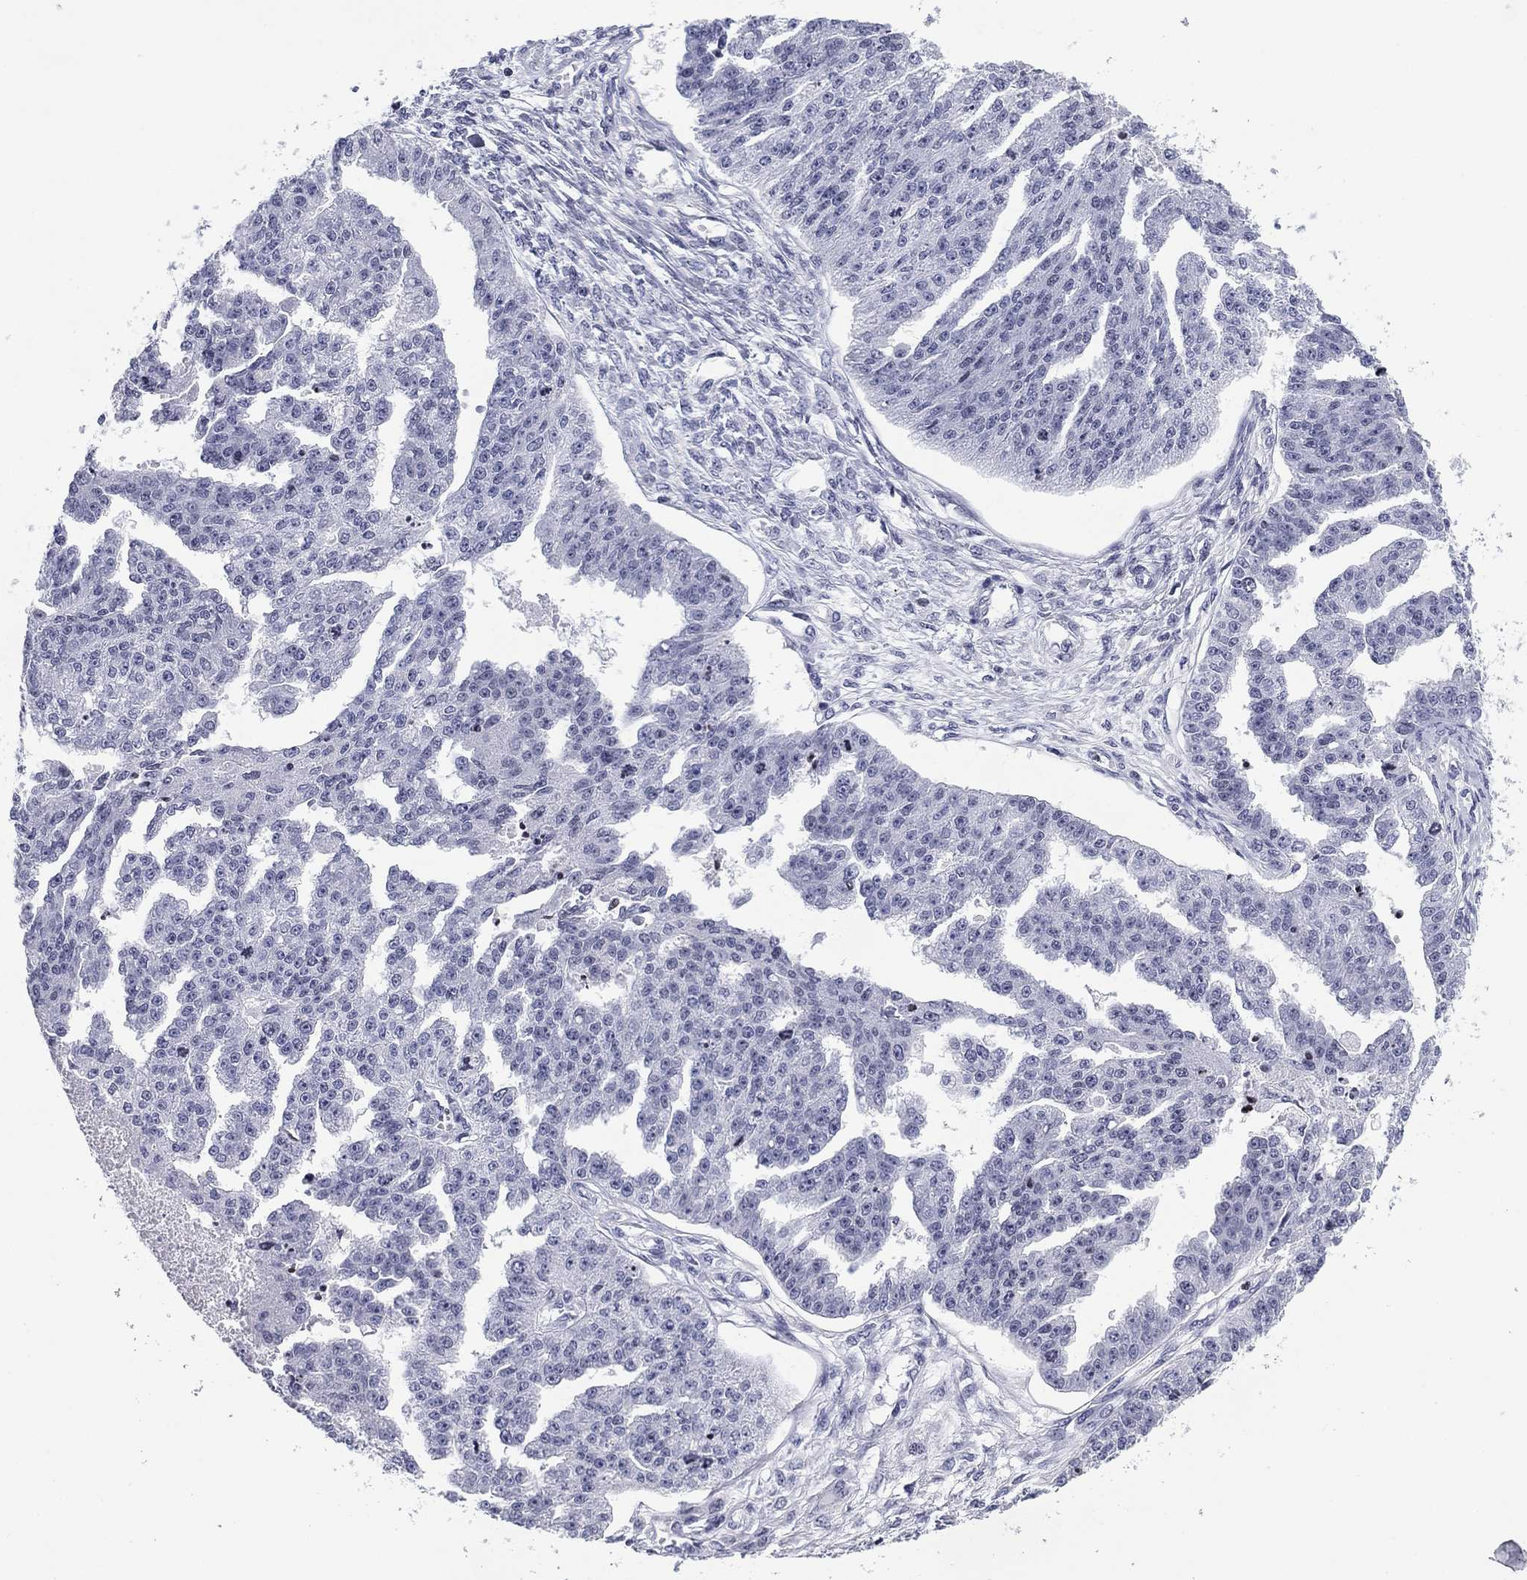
{"staining": {"intensity": "negative", "quantity": "none", "location": "none"}, "tissue": "ovarian cancer", "cell_type": "Tumor cells", "image_type": "cancer", "snomed": [{"axis": "morphology", "description": "Cystadenocarcinoma, serous, NOS"}, {"axis": "topography", "description": "Ovary"}], "caption": "A high-resolution photomicrograph shows immunohistochemistry (IHC) staining of serous cystadenocarcinoma (ovarian), which exhibits no significant expression in tumor cells. Nuclei are stained in blue.", "gene": "CCDC144A", "patient": {"sex": "female", "age": 58}}